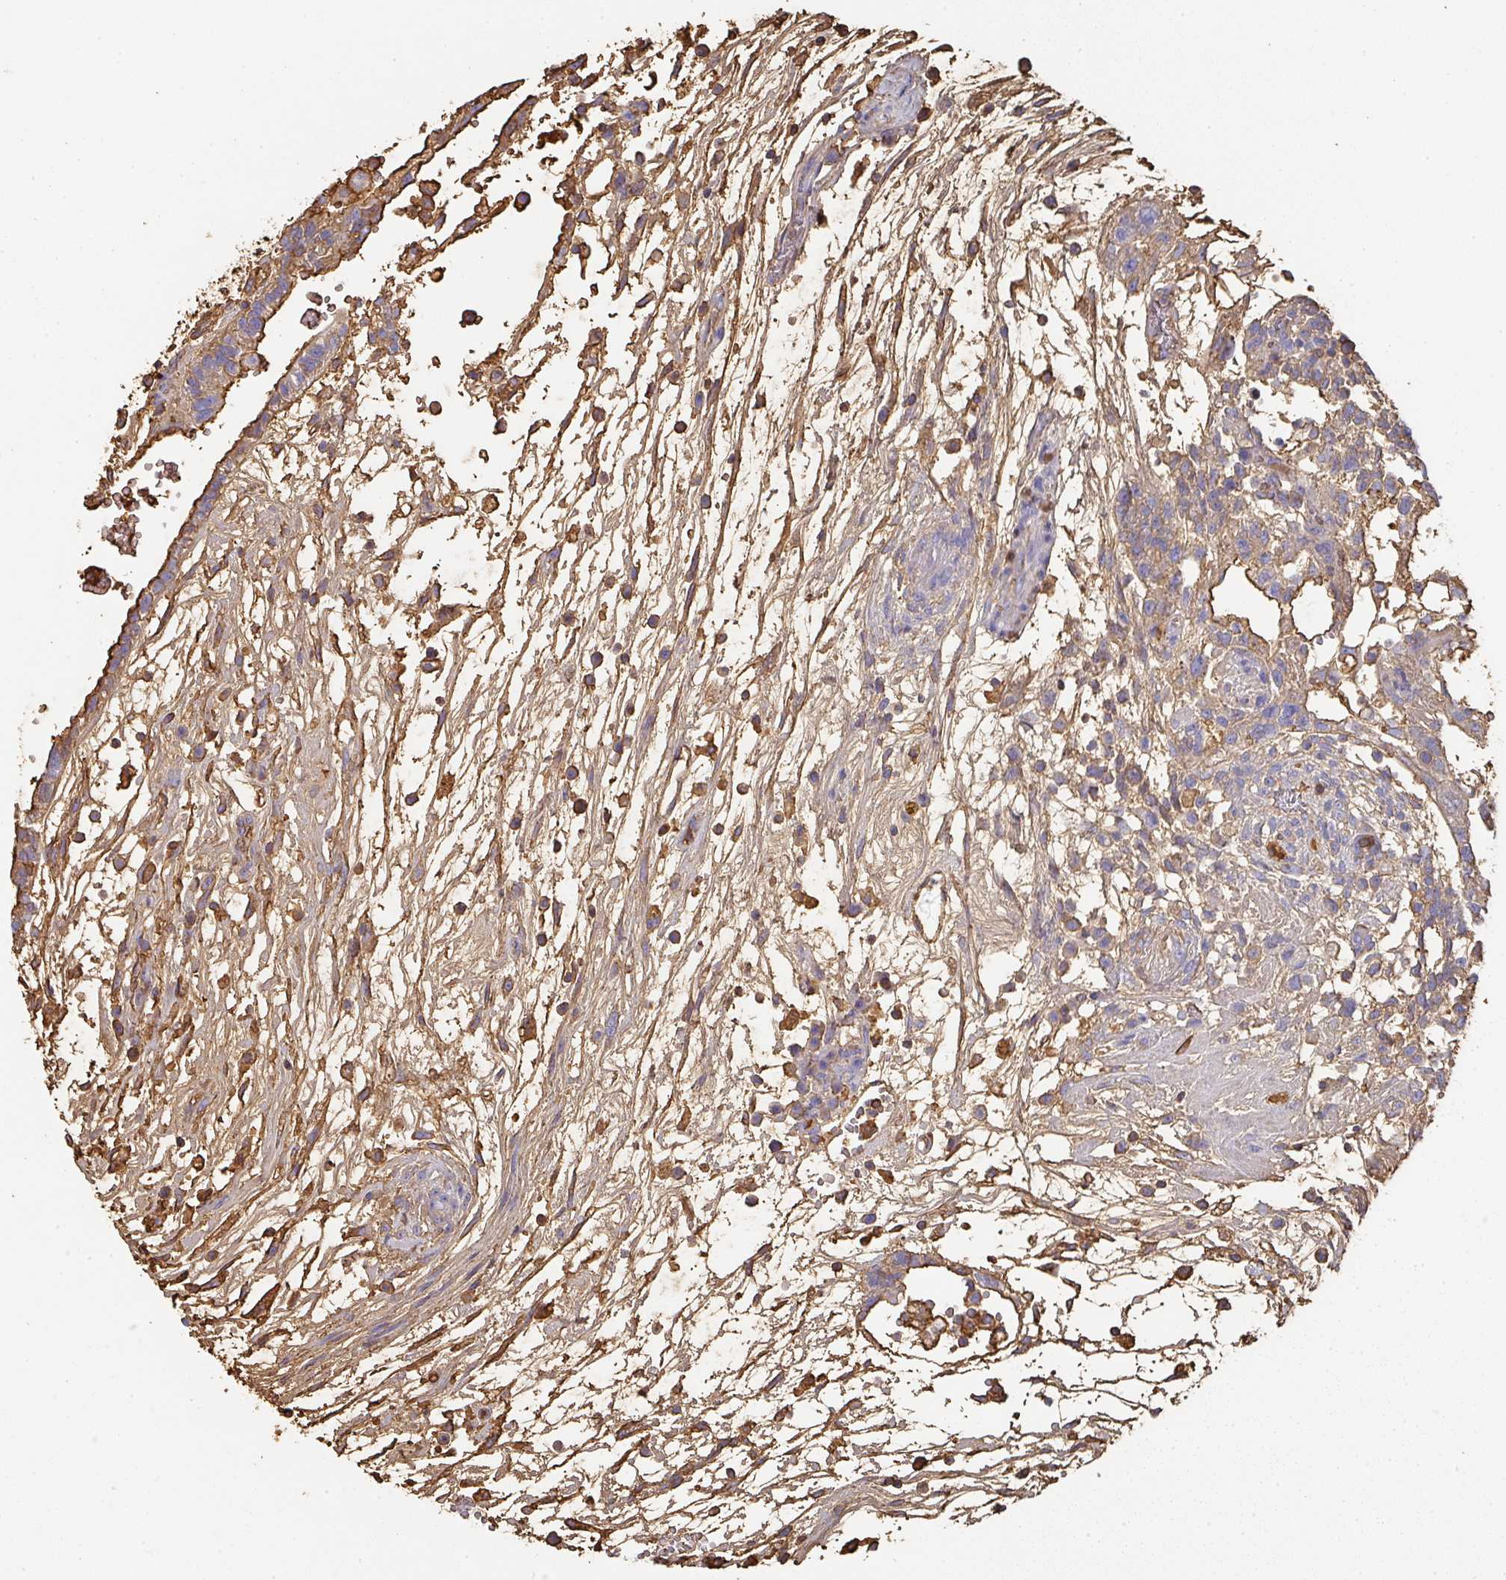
{"staining": {"intensity": "negative", "quantity": "none", "location": "none"}, "tissue": "testis cancer", "cell_type": "Tumor cells", "image_type": "cancer", "snomed": [{"axis": "morphology", "description": "Carcinoma, Embryonal, NOS"}, {"axis": "topography", "description": "Testis"}], "caption": "DAB immunohistochemical staining of testis cancer displays no significant staining in tumor cells.", "gene": "ALB", "patient": {"sex": "male", "age": 32}}